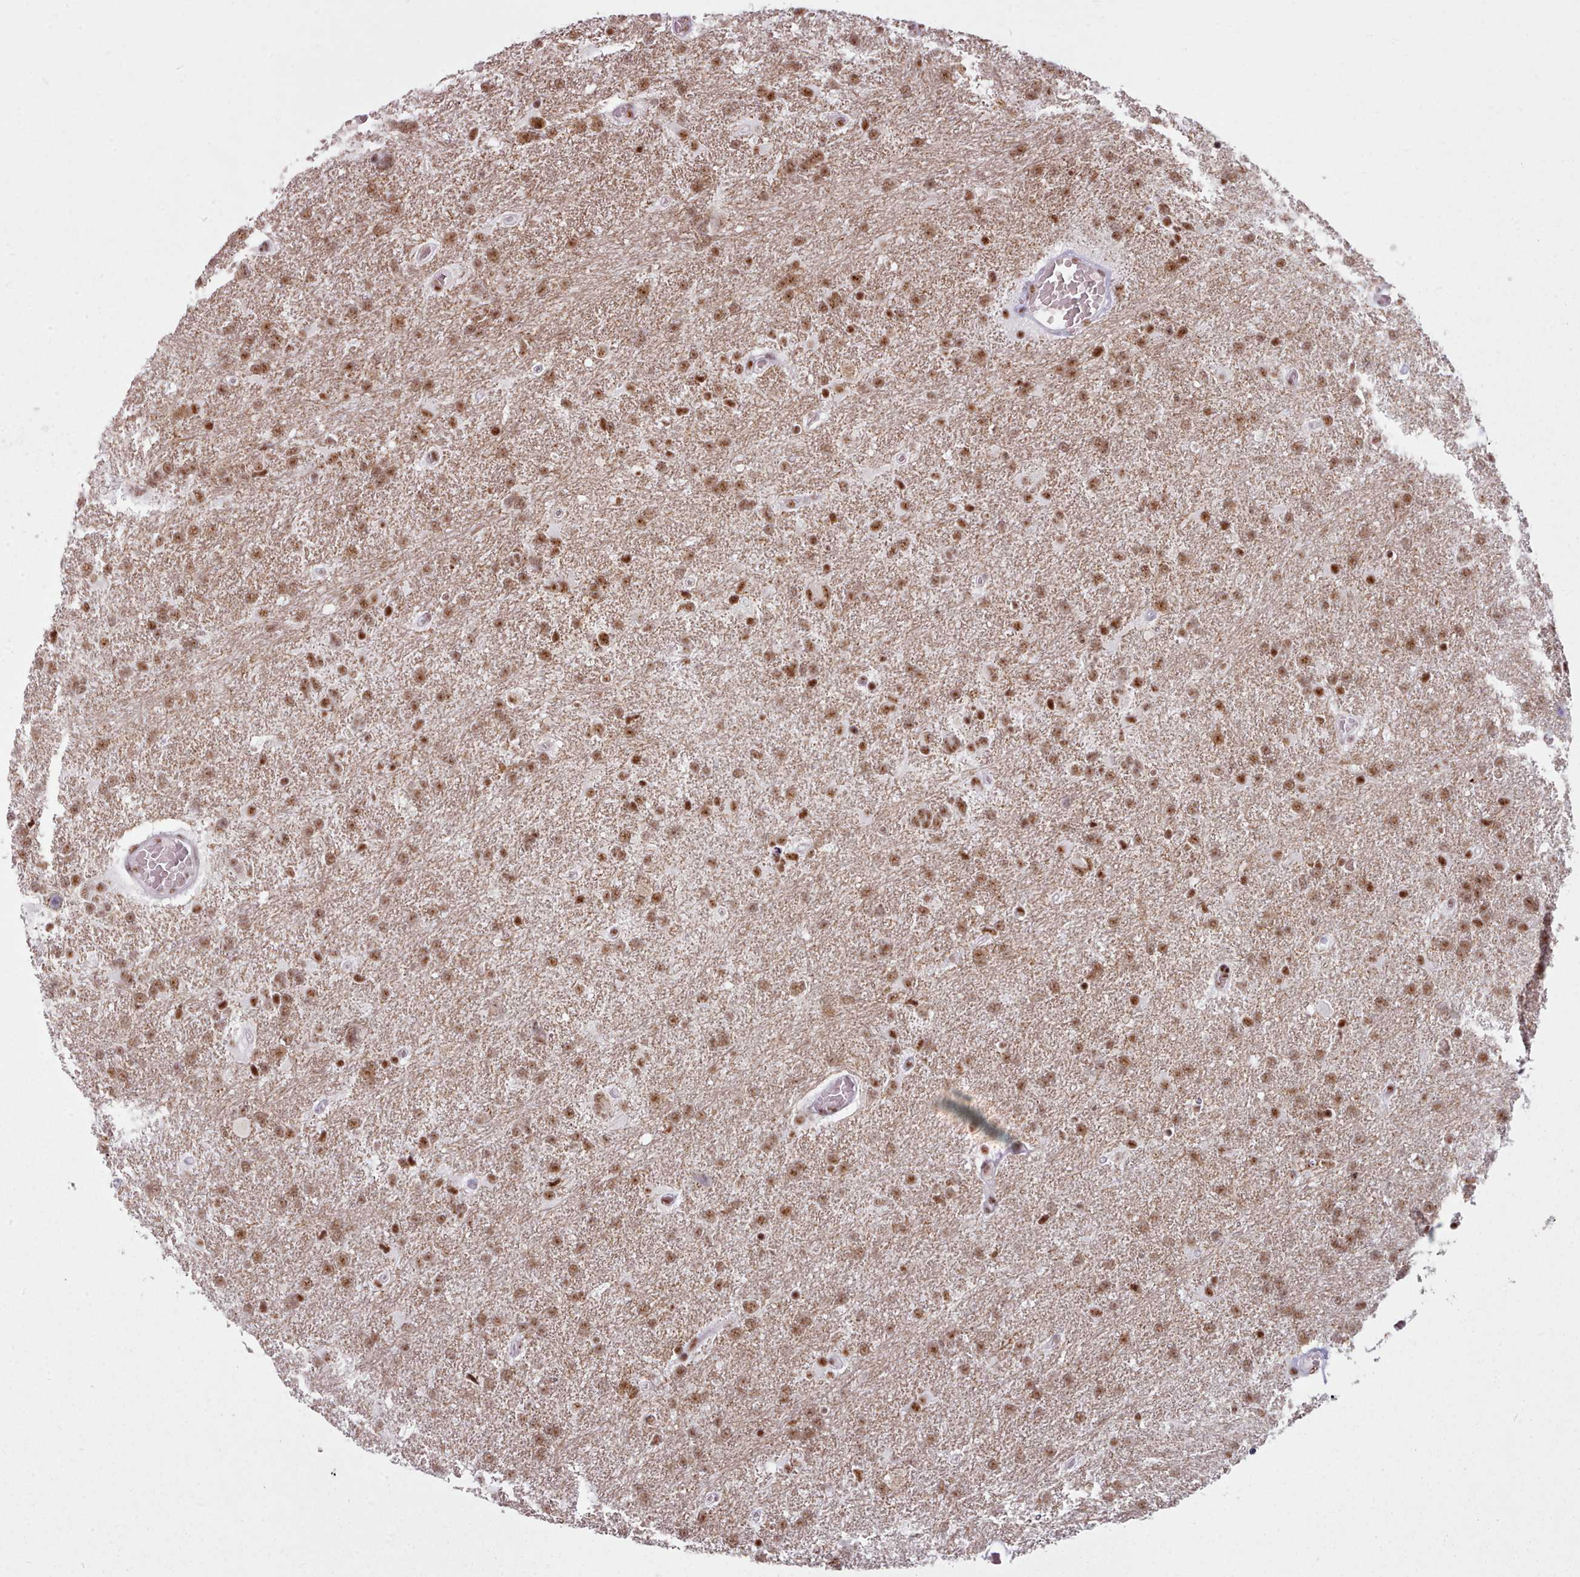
{"staining": {"intensity": "moderate", "quantity": ">75%", "location": "nuclear"}, "tissue": "glioma", "cell_type": "Tumor cells", "image_type": "cancer", "snomed": [{"axis": "morphology", "description": "Glioma, malignant, High grade"}, {"axis": "topography", "description": "Brain"}], "caption": "The photomicrograph exhibits staining of glioma, revealing moderate nuclear protein staining (brown color) within tumor cells.", "gene": "SRRM1", "patient": {"sex": "male", "age": 61}}